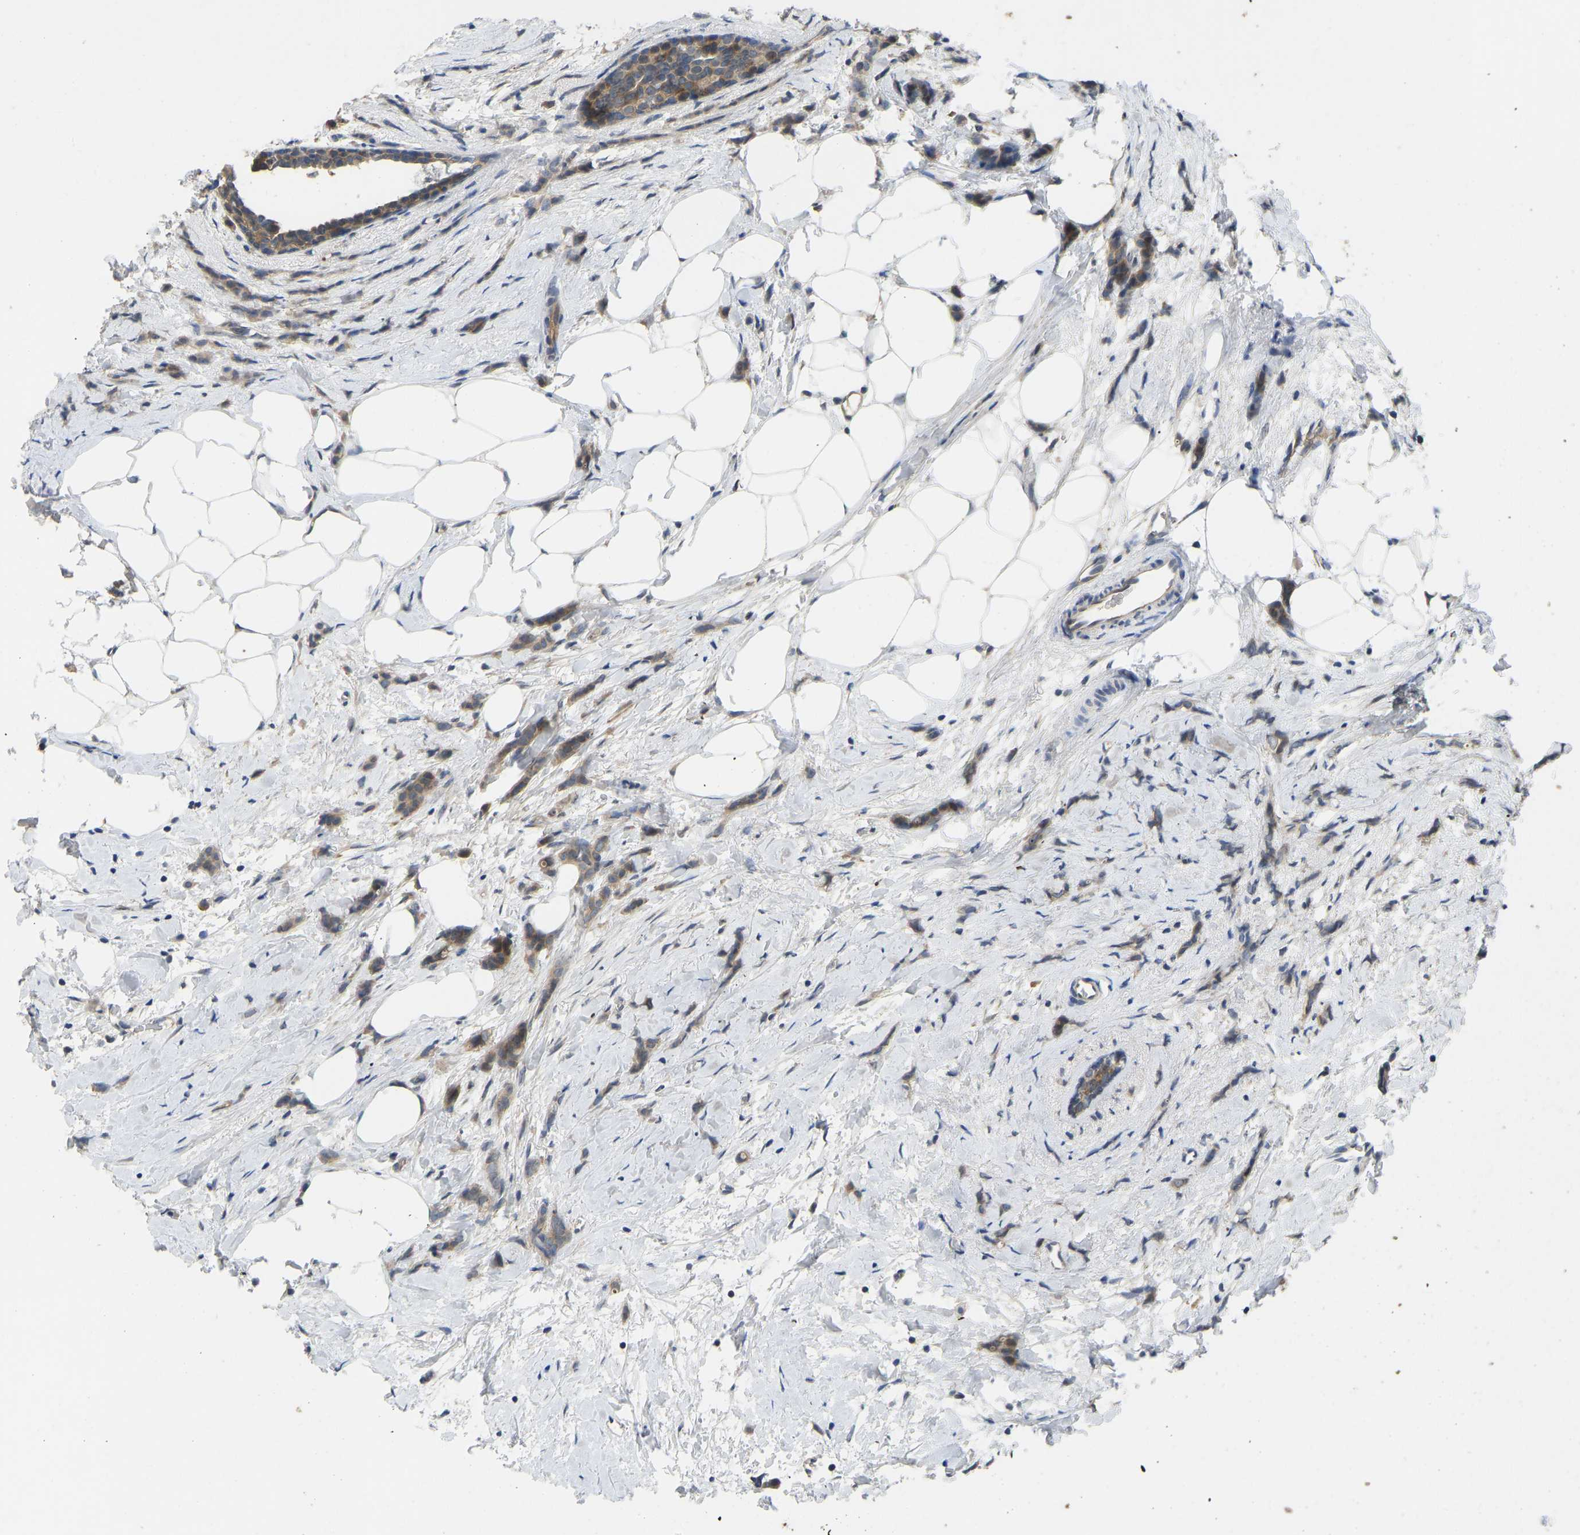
{"staining": {"intensity": "moderate", "quantity": ">75%", "location": "cytoplasmic/membranous"}, "tissue": "breast cancer", "cell_type": "Tumor cells", "image_type": "cancer", "snomed": [{"axis": "morphology", "description": "Lobular carcinoma, in situ"}, {"axis": "morphology", "description": "Lobular carcinoma"}, {"axis": "topography", "description": "Breast"}], "caption": "Human breast lobular carcinoma stained with a protein marker displays moderate staining in tumor cells.", "gene": "NDRG3", "patient": {"sex": "female", "age": 41}}